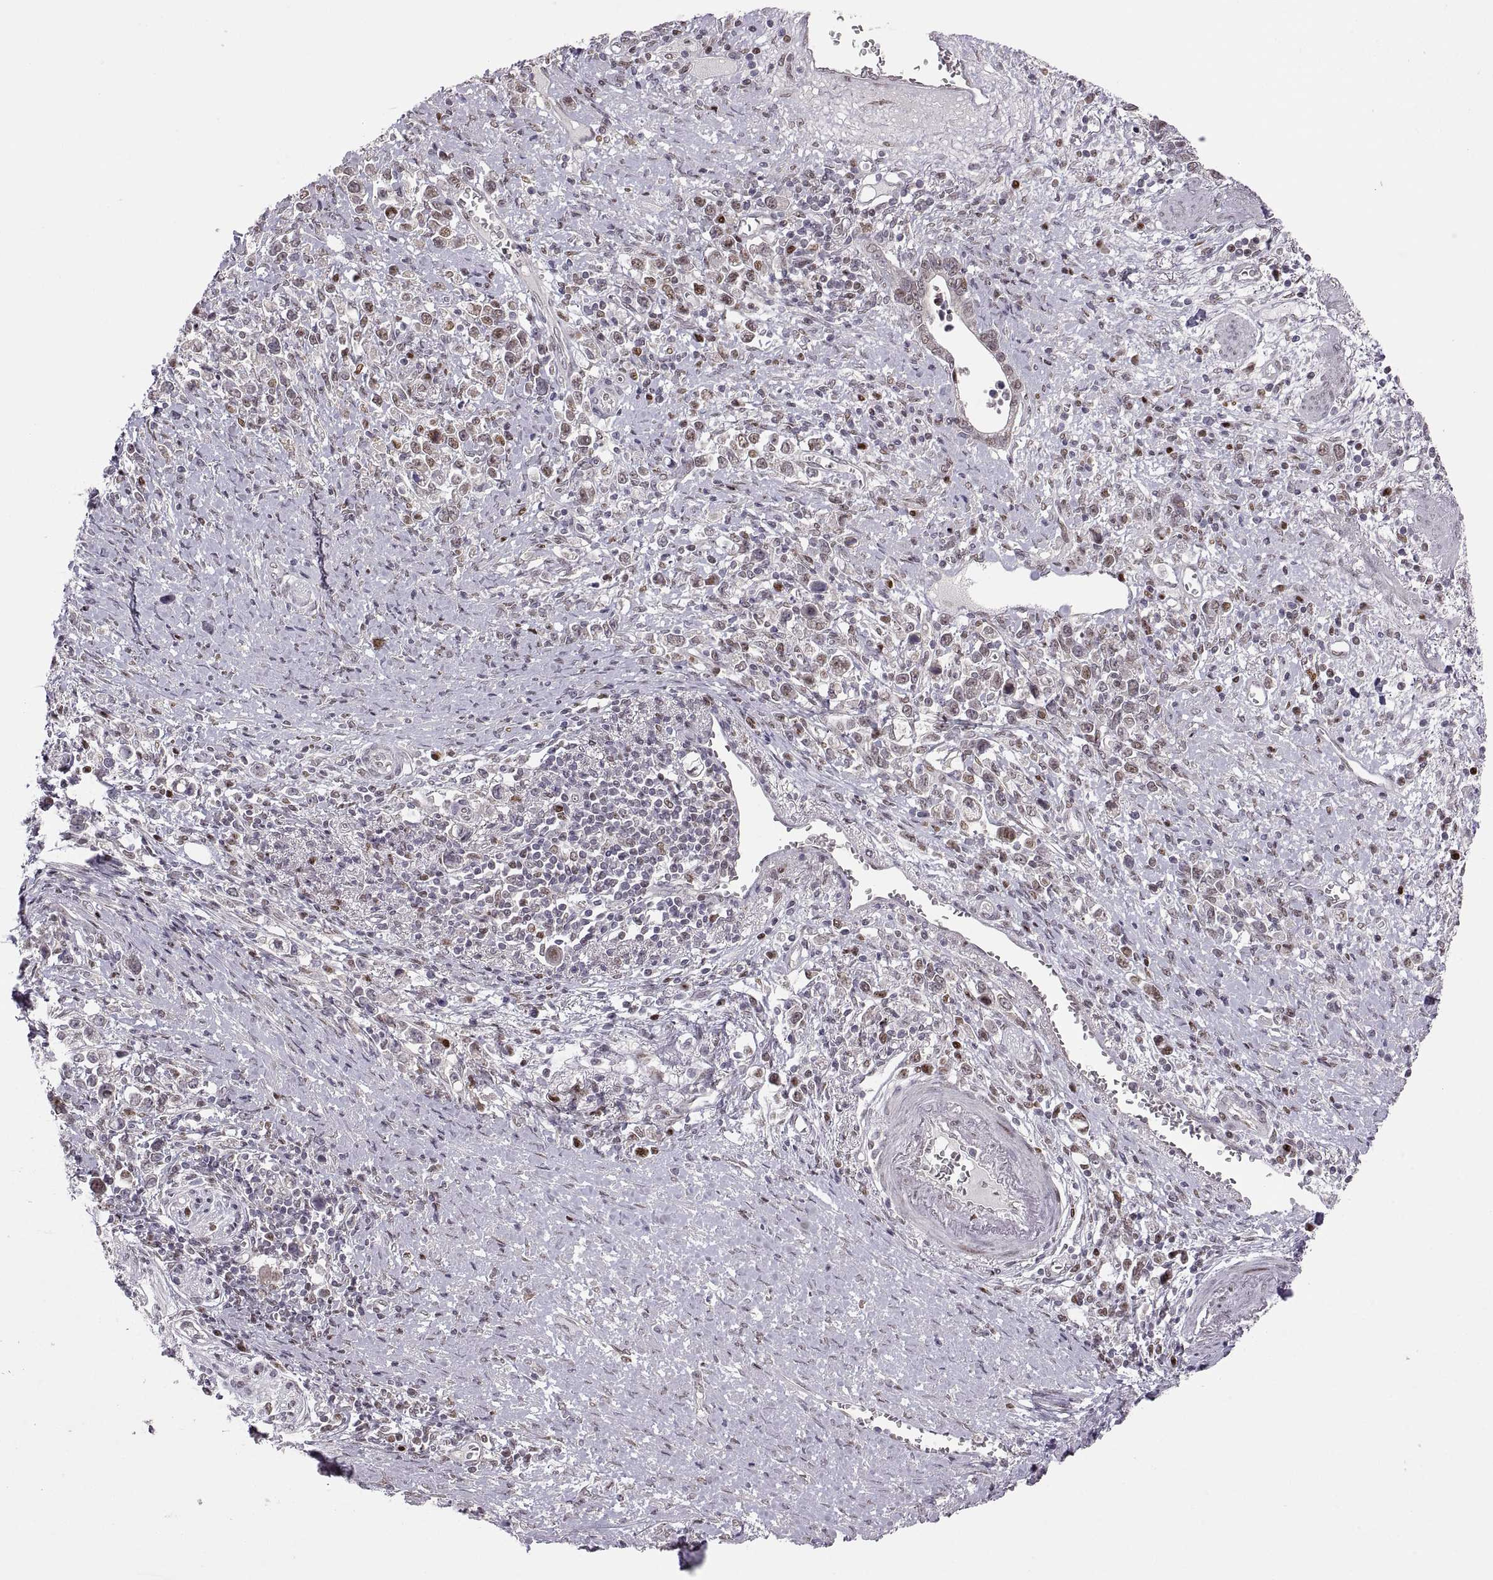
{"staining": {"intensity": "moderate", "quantity": "25%-75%", "location": "nuclear"}, "tissue": "stomach cancer", "cell_type": "Tumor cells", "image_type": "cancer", "snomed": [{"axis": "morphology", "description": "Adenocarcinoma, NOS"}, {"axis": "topography", "description": "Stomach"}], "caption": "This micrograph shows IHC staining of stomach cancer, with medium moderate nuclear staining in approximately 25%-75% of tumor cells.", "gene": "SNAI1", "patient": {"sex": "male", "age": 63}}